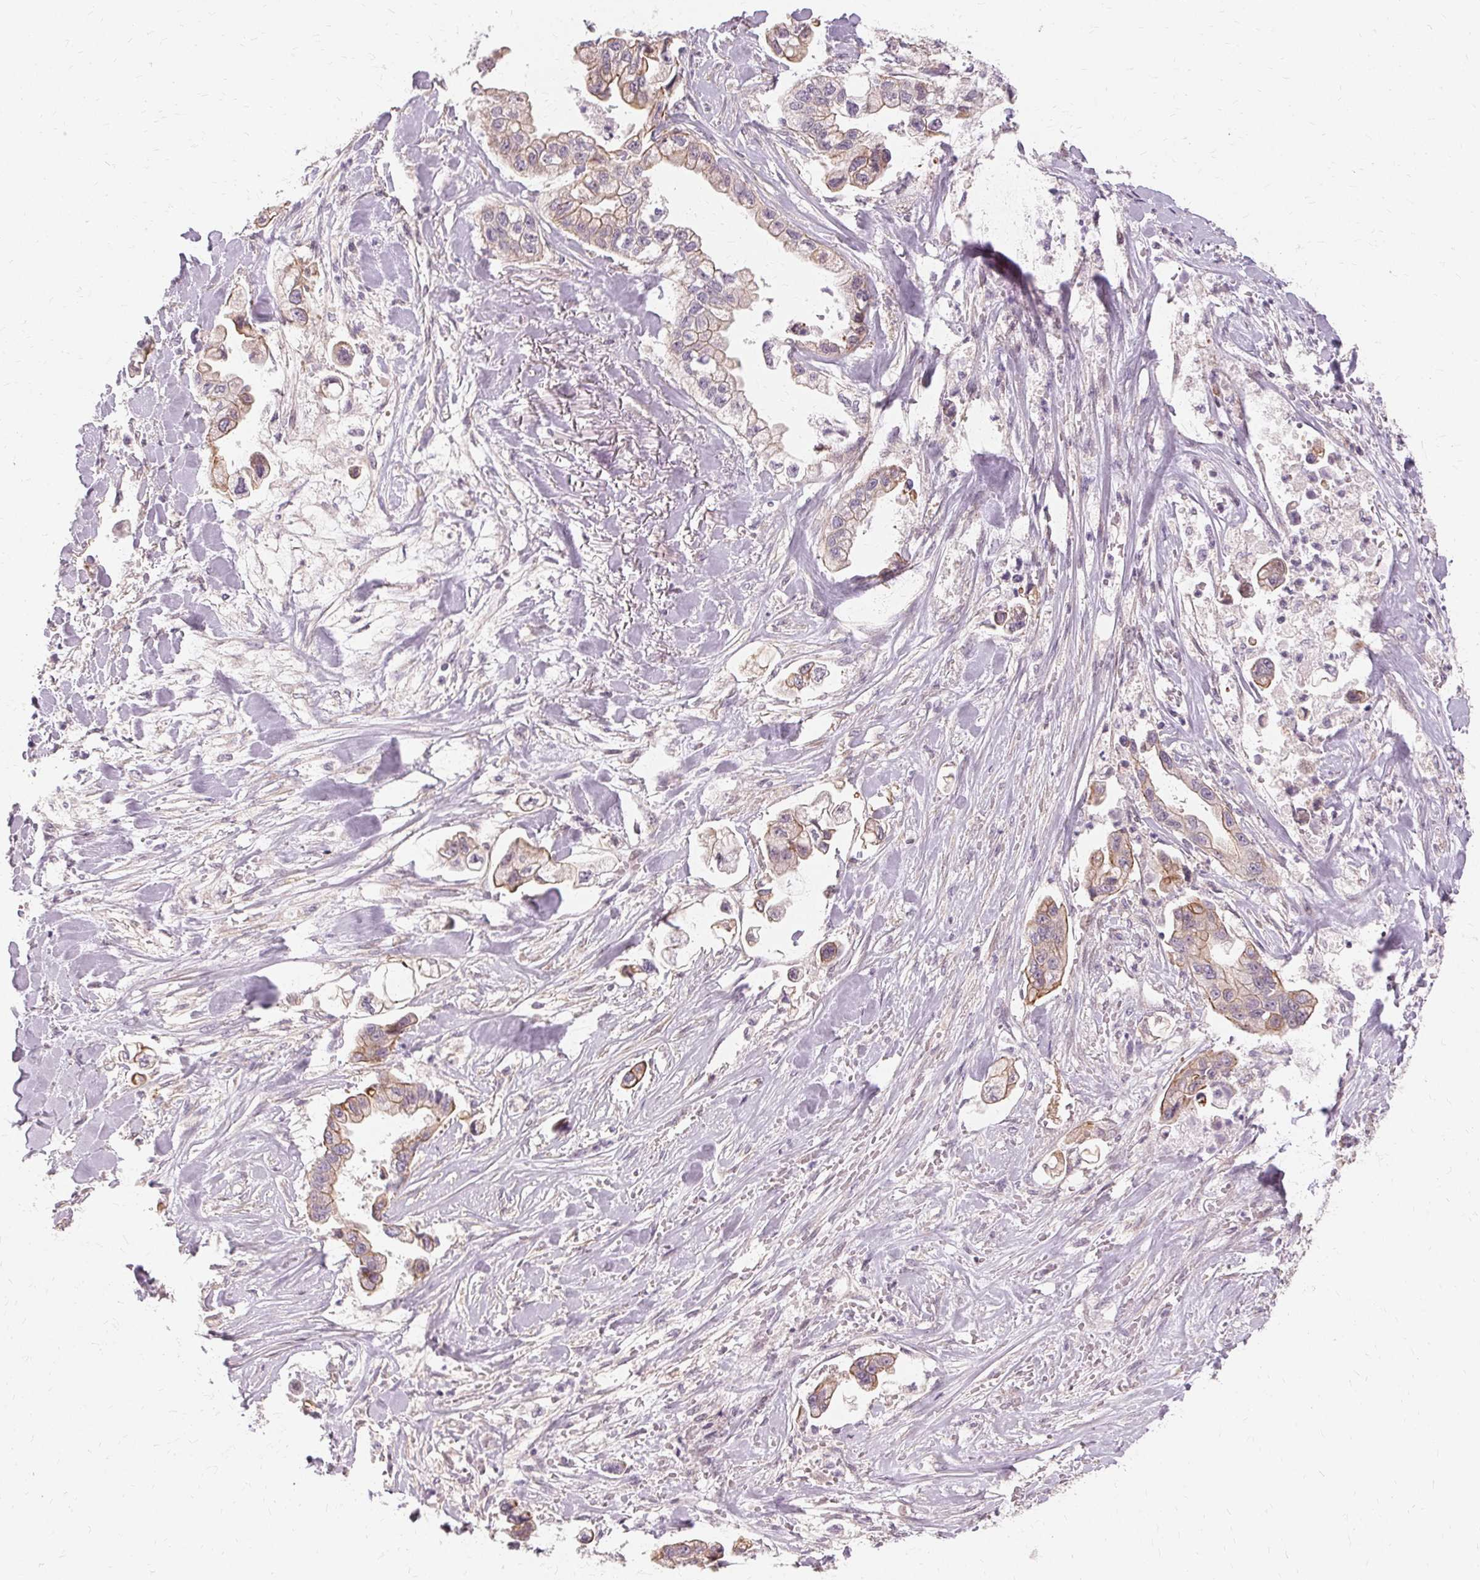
{"staining": {"intensity": "weak", "quantity": "25%-75%", "location": "cytoplasmic/membranous"}, "tissue": "stomach cancer", "cell_type": "Tumor cells", "image_type": "cancer", "snomed": [{"axis": "morphology", "description": "Adenocarcinoma, NOS"}, {"axis": "topography", "description": "Stomach"}], "caption": "The immunohistochemical stain highlights weak cytoplasmic/membranous expression in tumor cells of stomach adenocarcinoma tissue.", "gene": "USP8", "patient": {"sex": "male", "age": 62}}